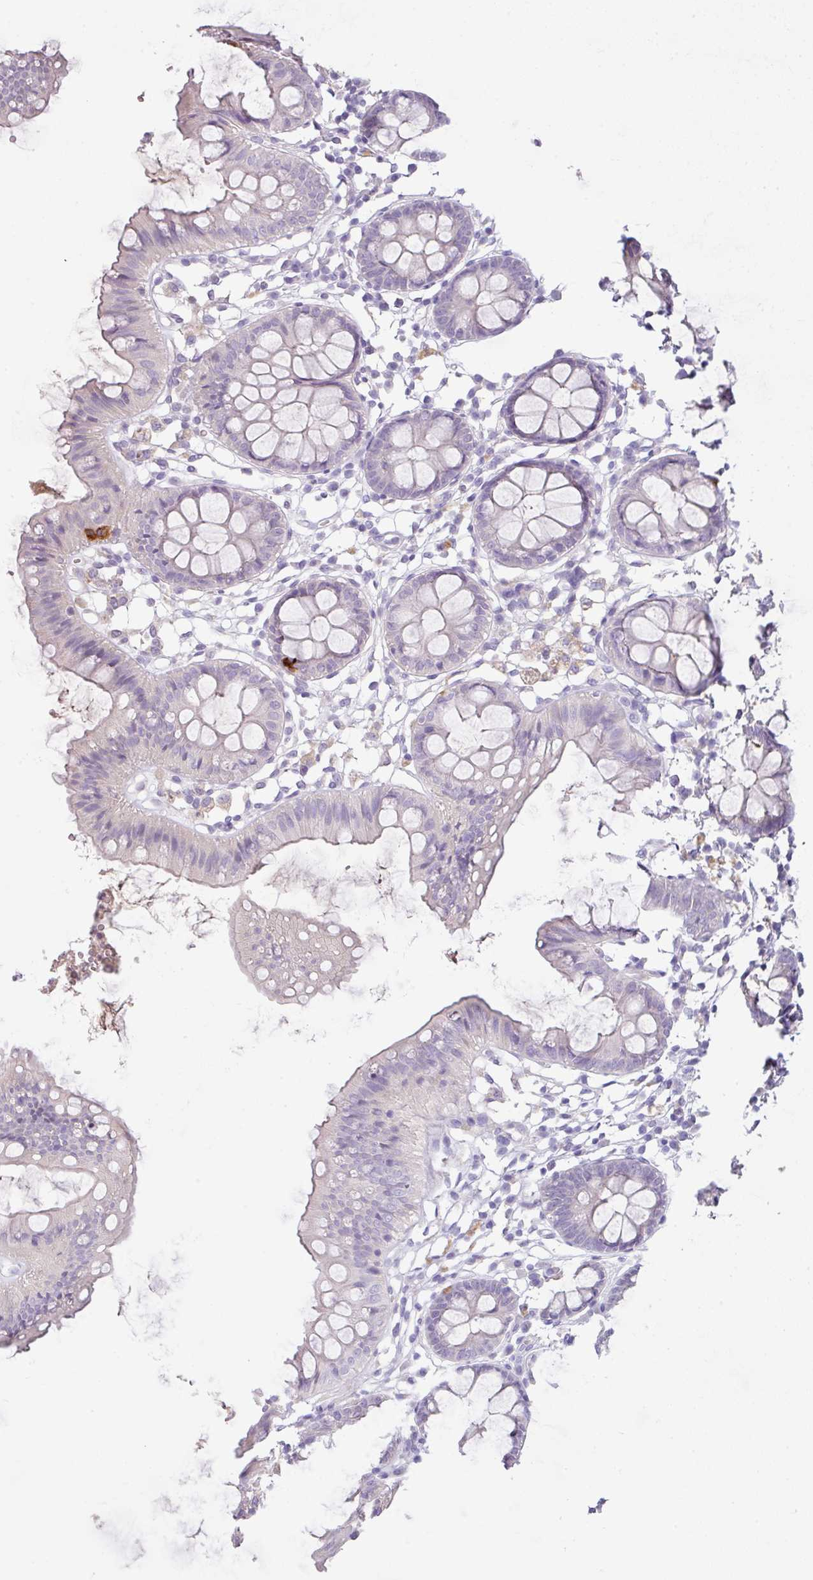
{"staining": {"intensity": "negative", "quantity": "none", "location": "none"}, "tissue": "colon", "cell_type": "Endothelial cells", "image_type": "normal", "snomed": [{"axis": "morphology", "description": "Normal tissue, NOS"}, {"axis": "topography", "description": "Colon"}], "caption": "DAB immunohistochemical staining of normal human colon shows no significant expression in endothelial cells.", "gene": "OR6C6", "patient": {"sex": "female", "age": 84}}